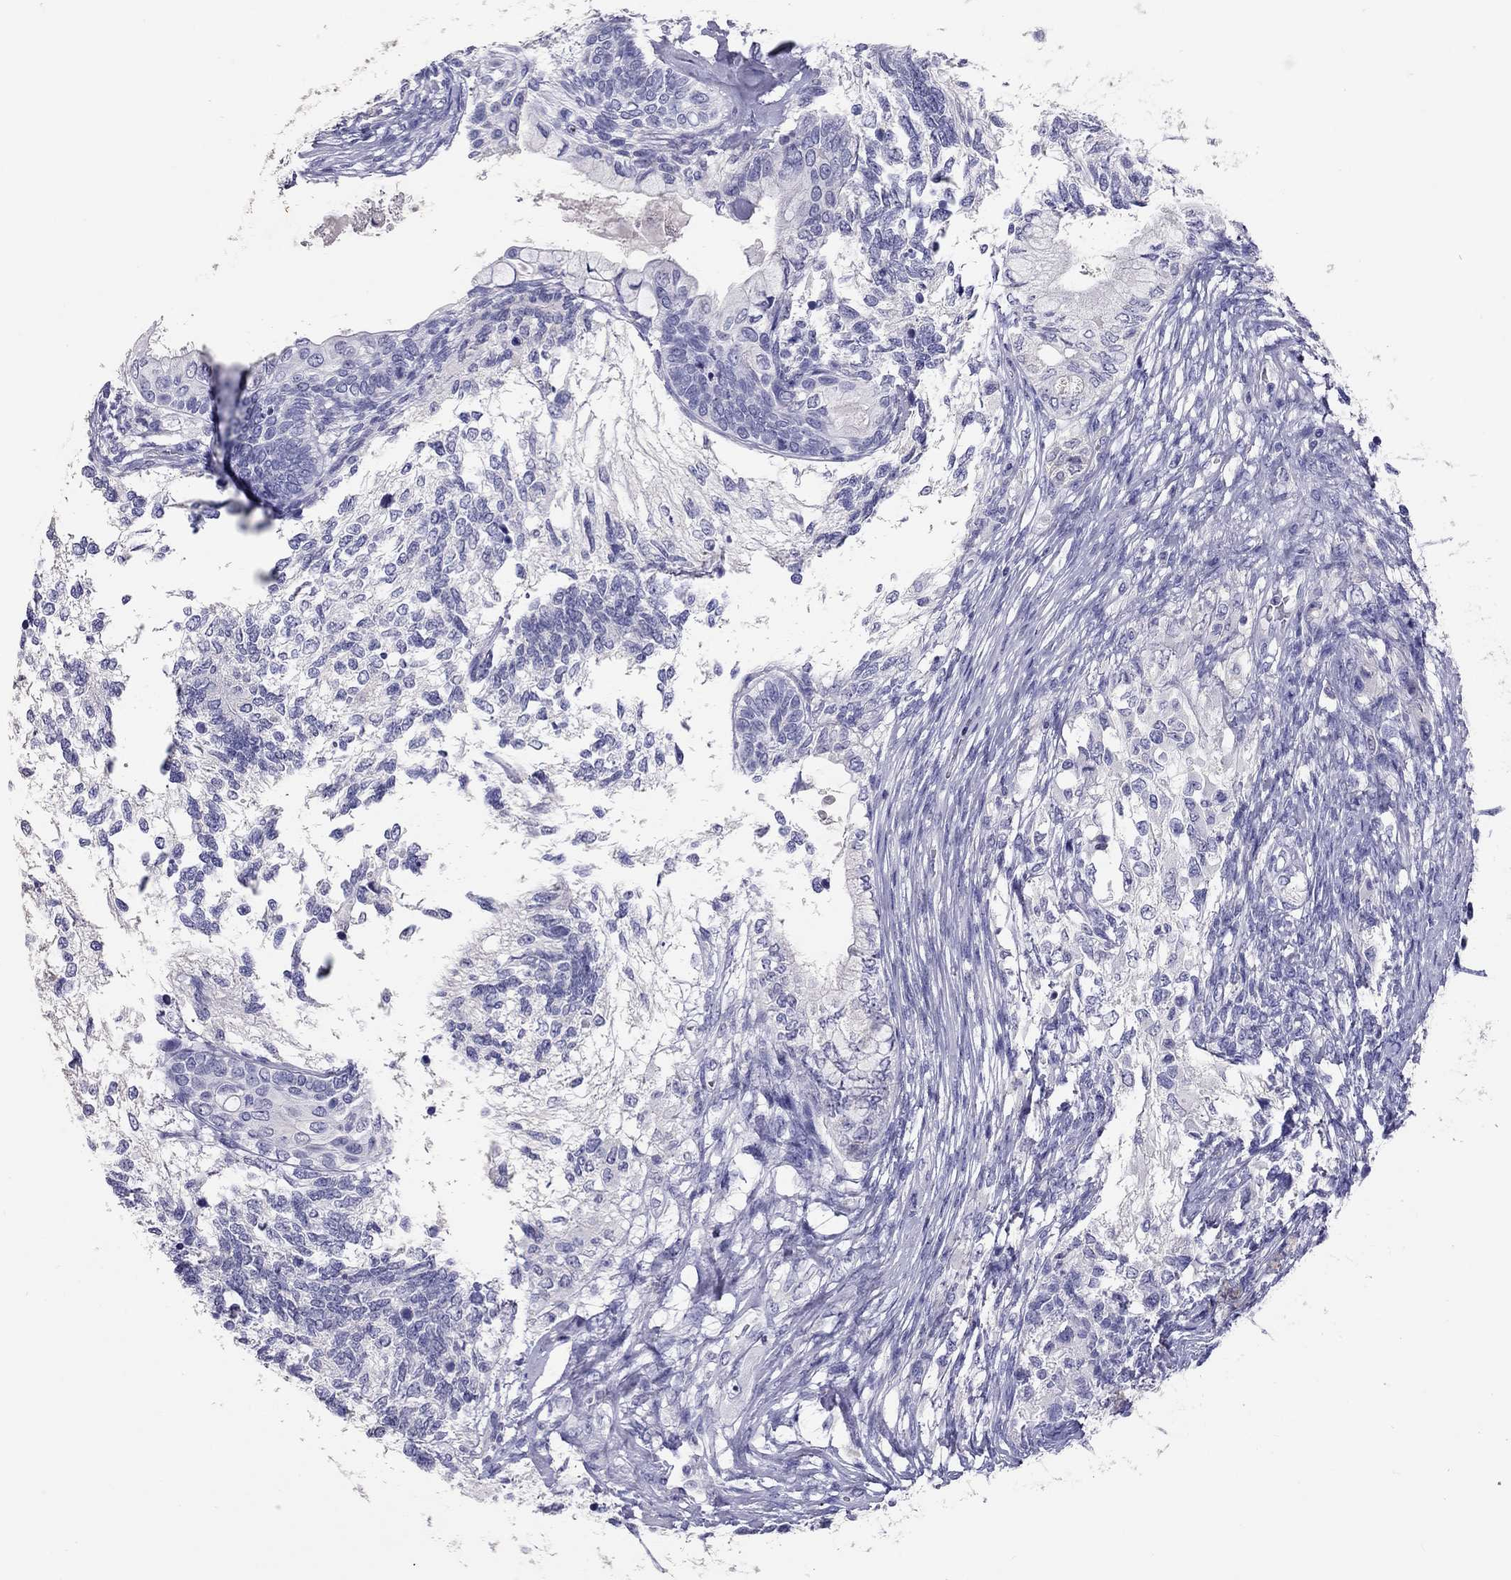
{"staining": {"intensity": "negative", "quantity": "none", "location": "none"}, "tissue": "testis cancer", "cell_type": "Tumor cells", "image_type": "cancer", "snomed": [{"axis": "morphology", "description": "Seminoma, NOS"}, {"axis": "morphology", "description": "Carcinoma, Embryonal, NOS"}, {"axis": "topography", "description": "Testis"}], "caption": "Testis seminoma was stained to show a protein in brown. There is no significant staining in tumor cells. (DAB (3,3'-diaminobenzidine) immunohistochemistry, high magnification).", "gene": "CALHM1", "patient": {"sex": "male", "age": 41}}